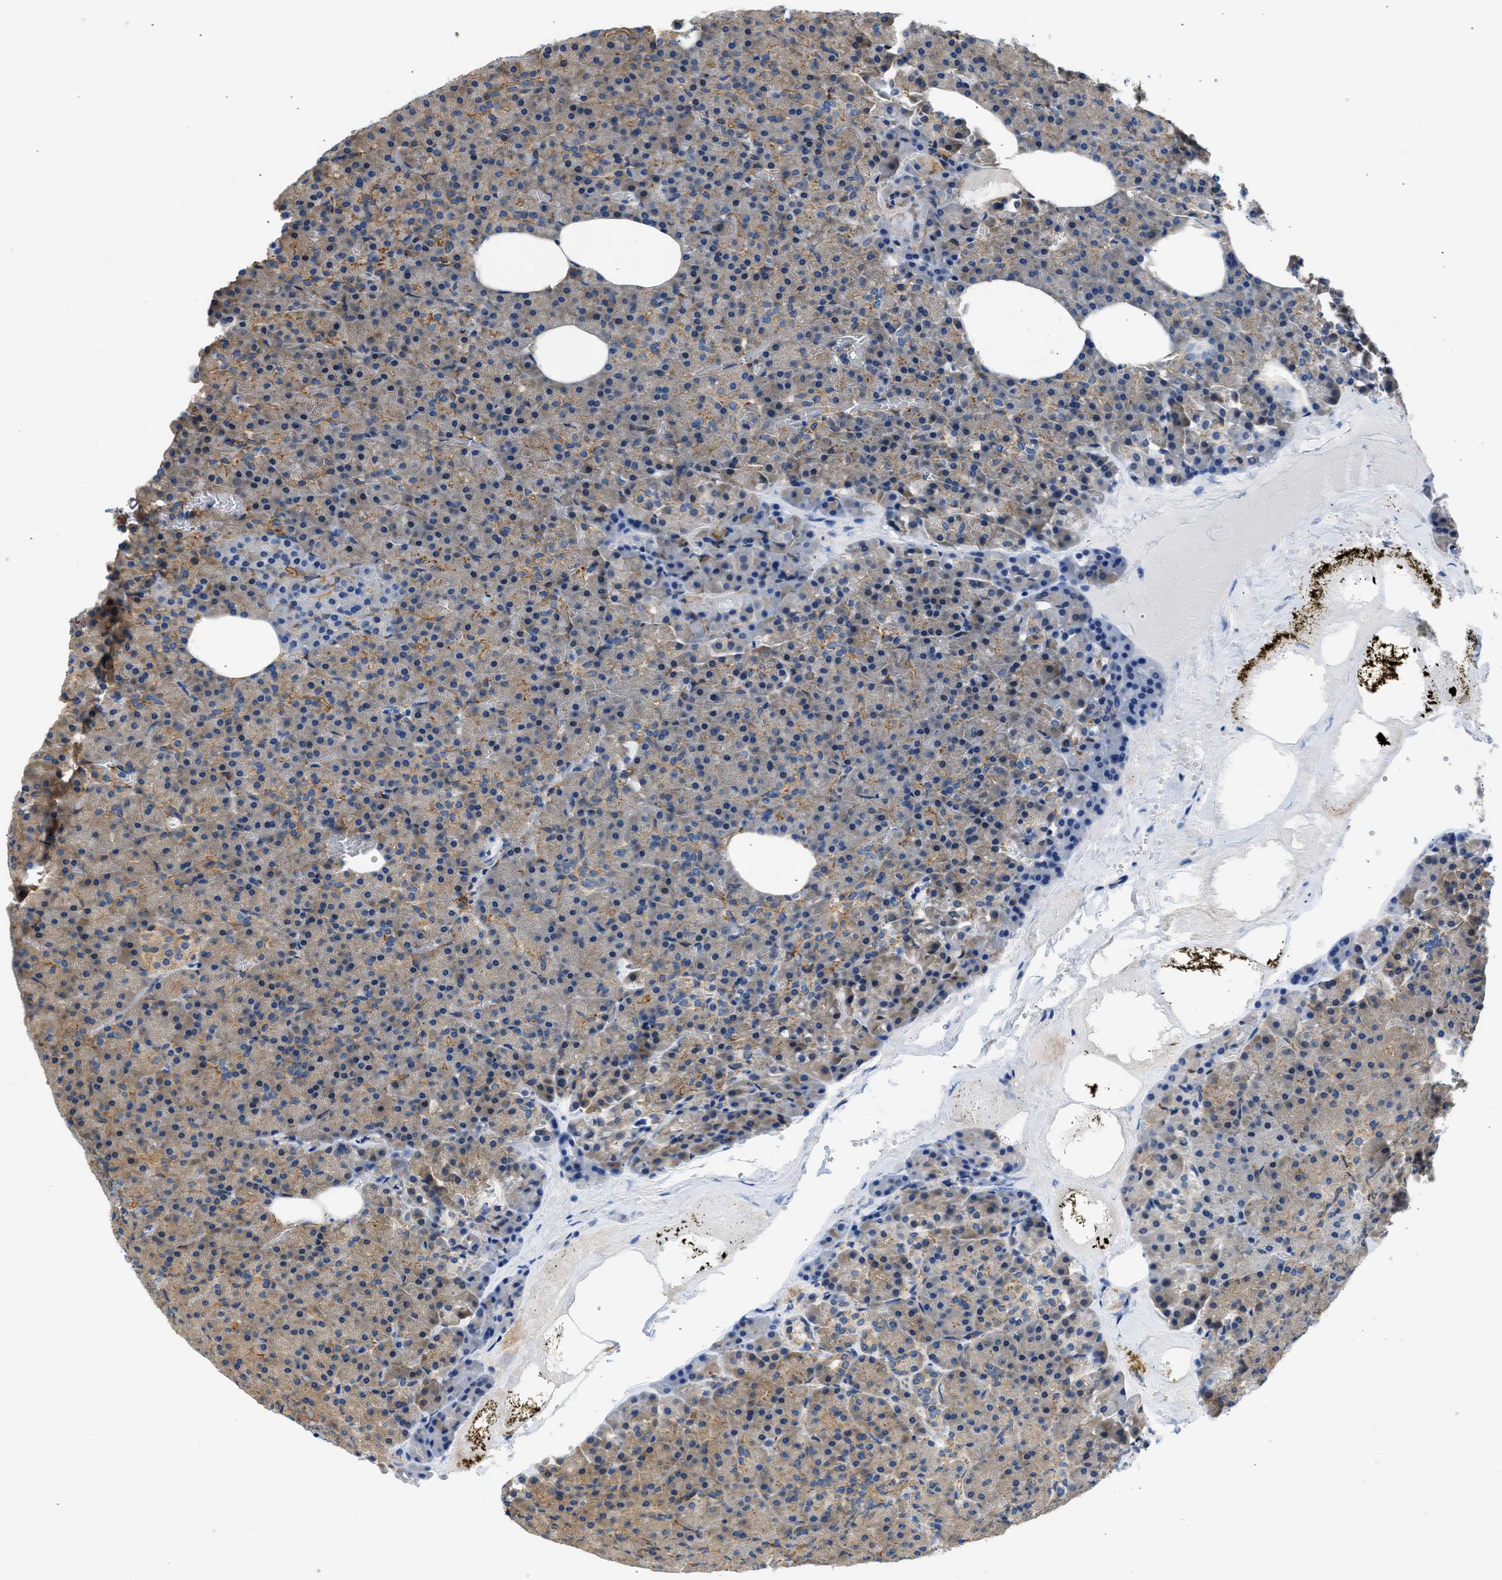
{"staining": {"intensity": "moderate", "quantity": "25%-75%", "location": "cytoplasmic/membranous"}, "tissue": "pancreas", "cell_type": "Exocrine glandular cells", "image_type": "normal", "snomed": [{"axis": "morphology", "description": "Normal tissue, NOS"}, {"axis": "morphology", "description": "Carcinoid, malignant, NOS"}, {"axis": "topography", "description": "Pancreas"}], "caption": "Immunohistochemistry (IHC) staining of benign pancreas, which displays medium levels of moderate cytoplasmic/membranous expression in approximately 25%-75% of exocrine glandular cells indicating moderate cytoplasmic/membranous protein positivity. The staining was performed using DAB (3,3'-diaminobenzidine) (brown) for protein detection and nuclei were counterstained in hematoxylin (blue).", "gene": "SEPTIN2", "patient": {"sex": "female", "age": 35}}